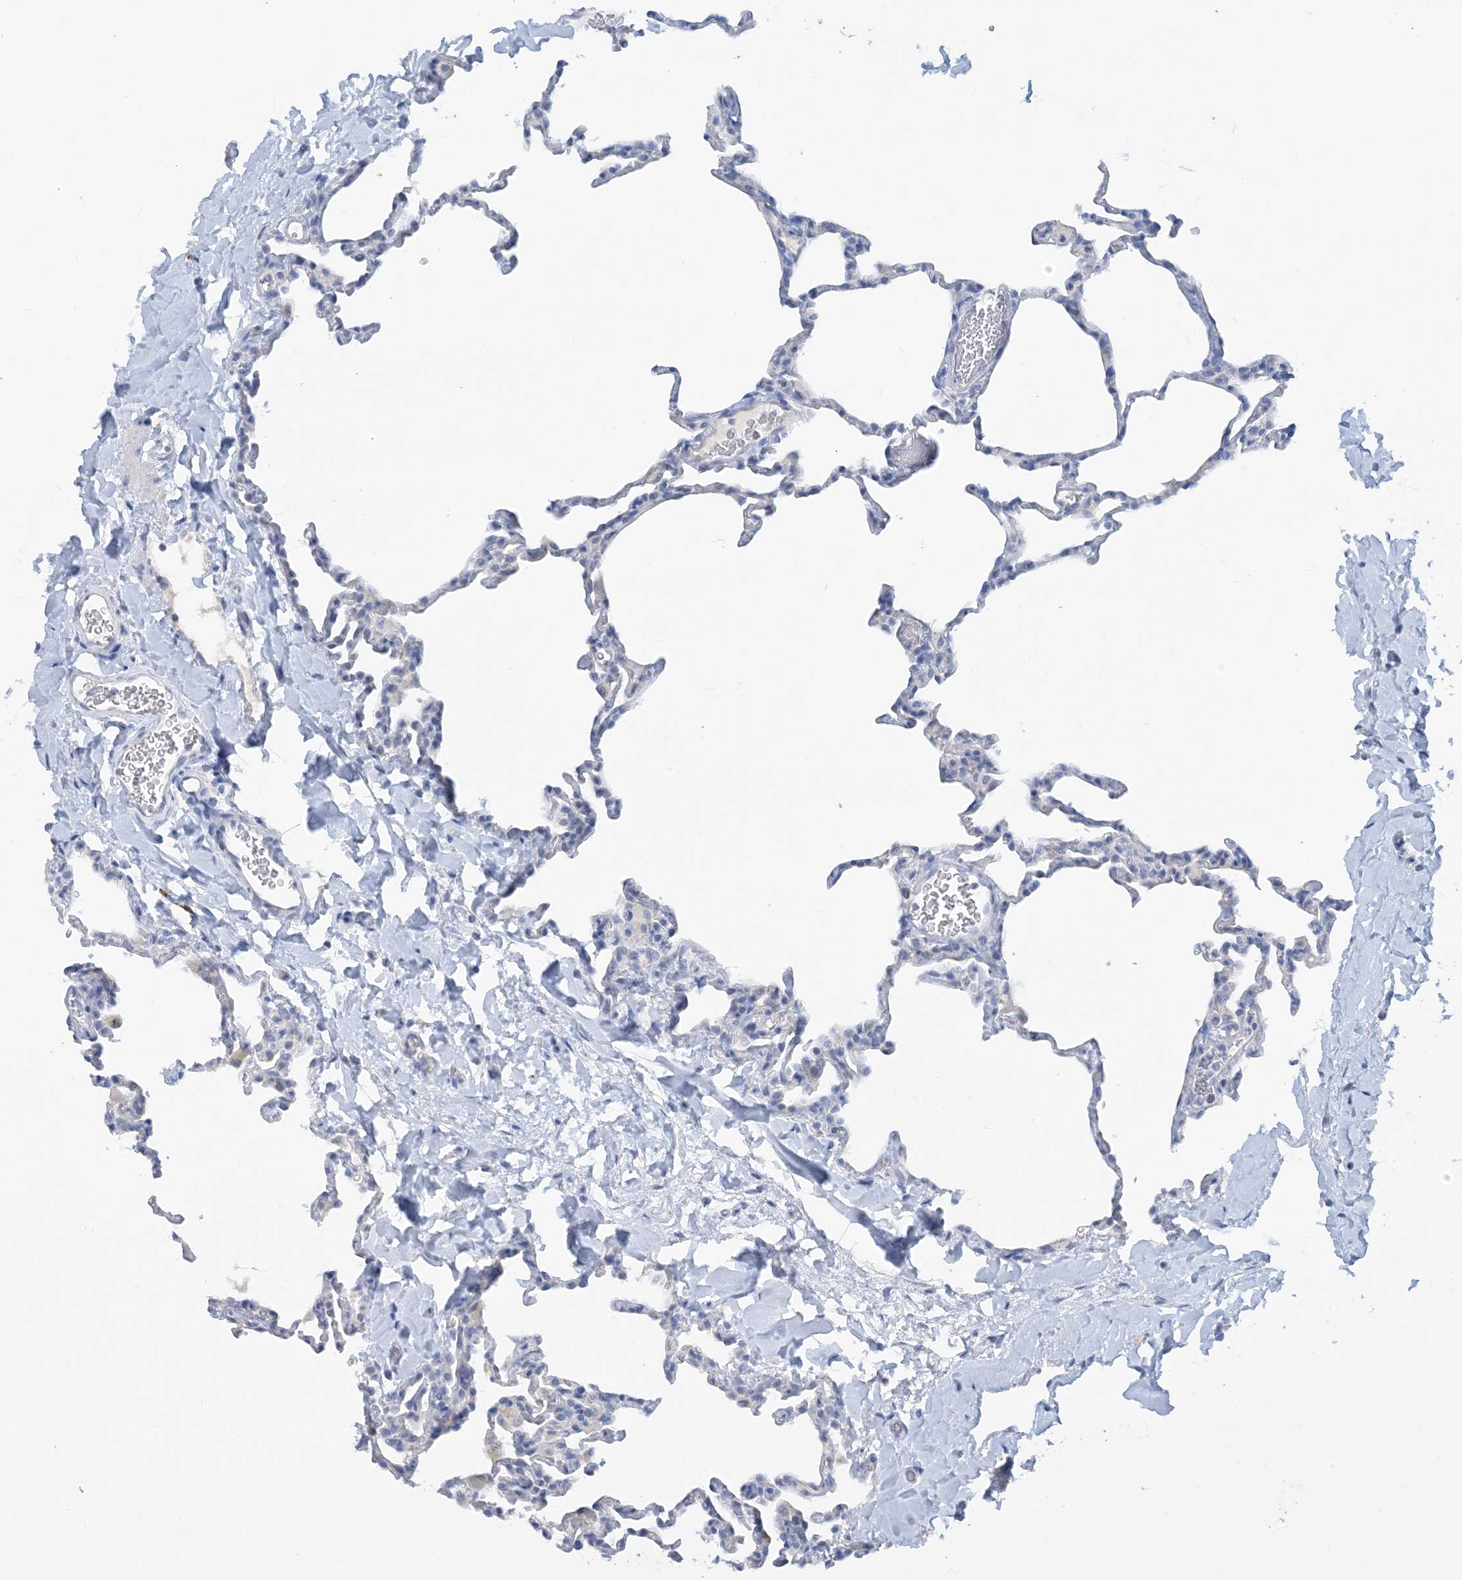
{"staining": {"intensity": "negative", "quantity": "none", "location": "none"}, "tissue": "lung", "cell_type": "Alveolar cells", "image_type": "normal", "snomed": [{"axis": "morphology", "description": "Normal tissue, NOS"}, {"axis": "topography", "description": "Lung"}], "caption": "This is an immunohistochemistry photomicrograph of unremarkable human lung. There is no expression in alveolar cells.", "gene": "ZCCHC12", "patient": {"sex": "male", "age": 20}}